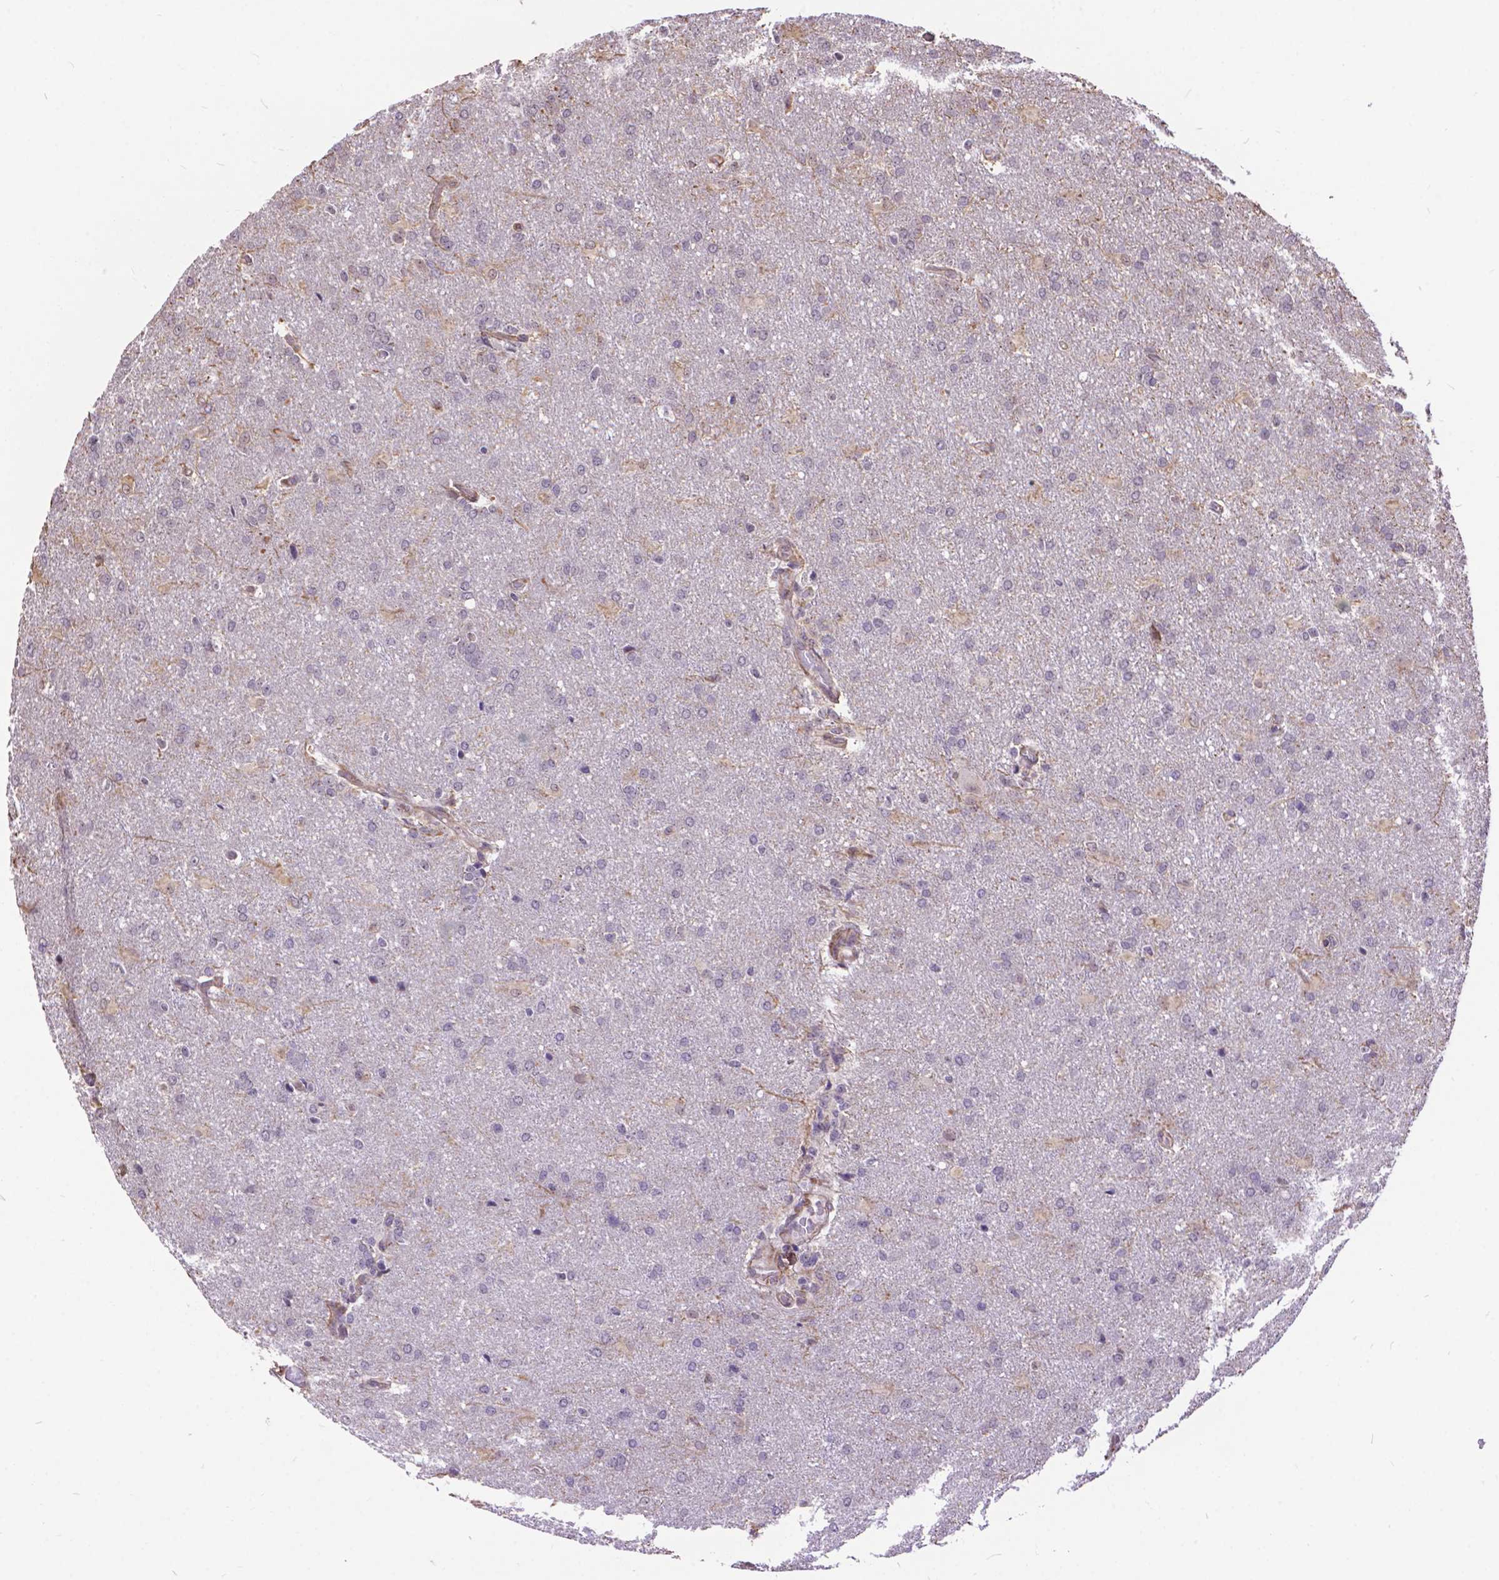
{"staining": {"intensity": "negative", "quantity": "none", "location": "none"}, "tissue": "glioma", "cell_type": "Tumor cells", "image_type": "cancer", "snomed": [{"axis": "morphology", "description": "Glioma, malignant, High grade"}, {"axis": "topography", "description": "Brain"}], "caption": "IHC of human high-grade glioma (malignant) shows no expression in tumor cells. (Stains: DAB (3,3'-diaminobenzidine) immunohistochemistry (IHC) with hematoxylin counter stain, Microscopy: brightfield microscopy at high magnification).", "gene": "TMEM135", "patient": {"sex": "male", "age": 68}}